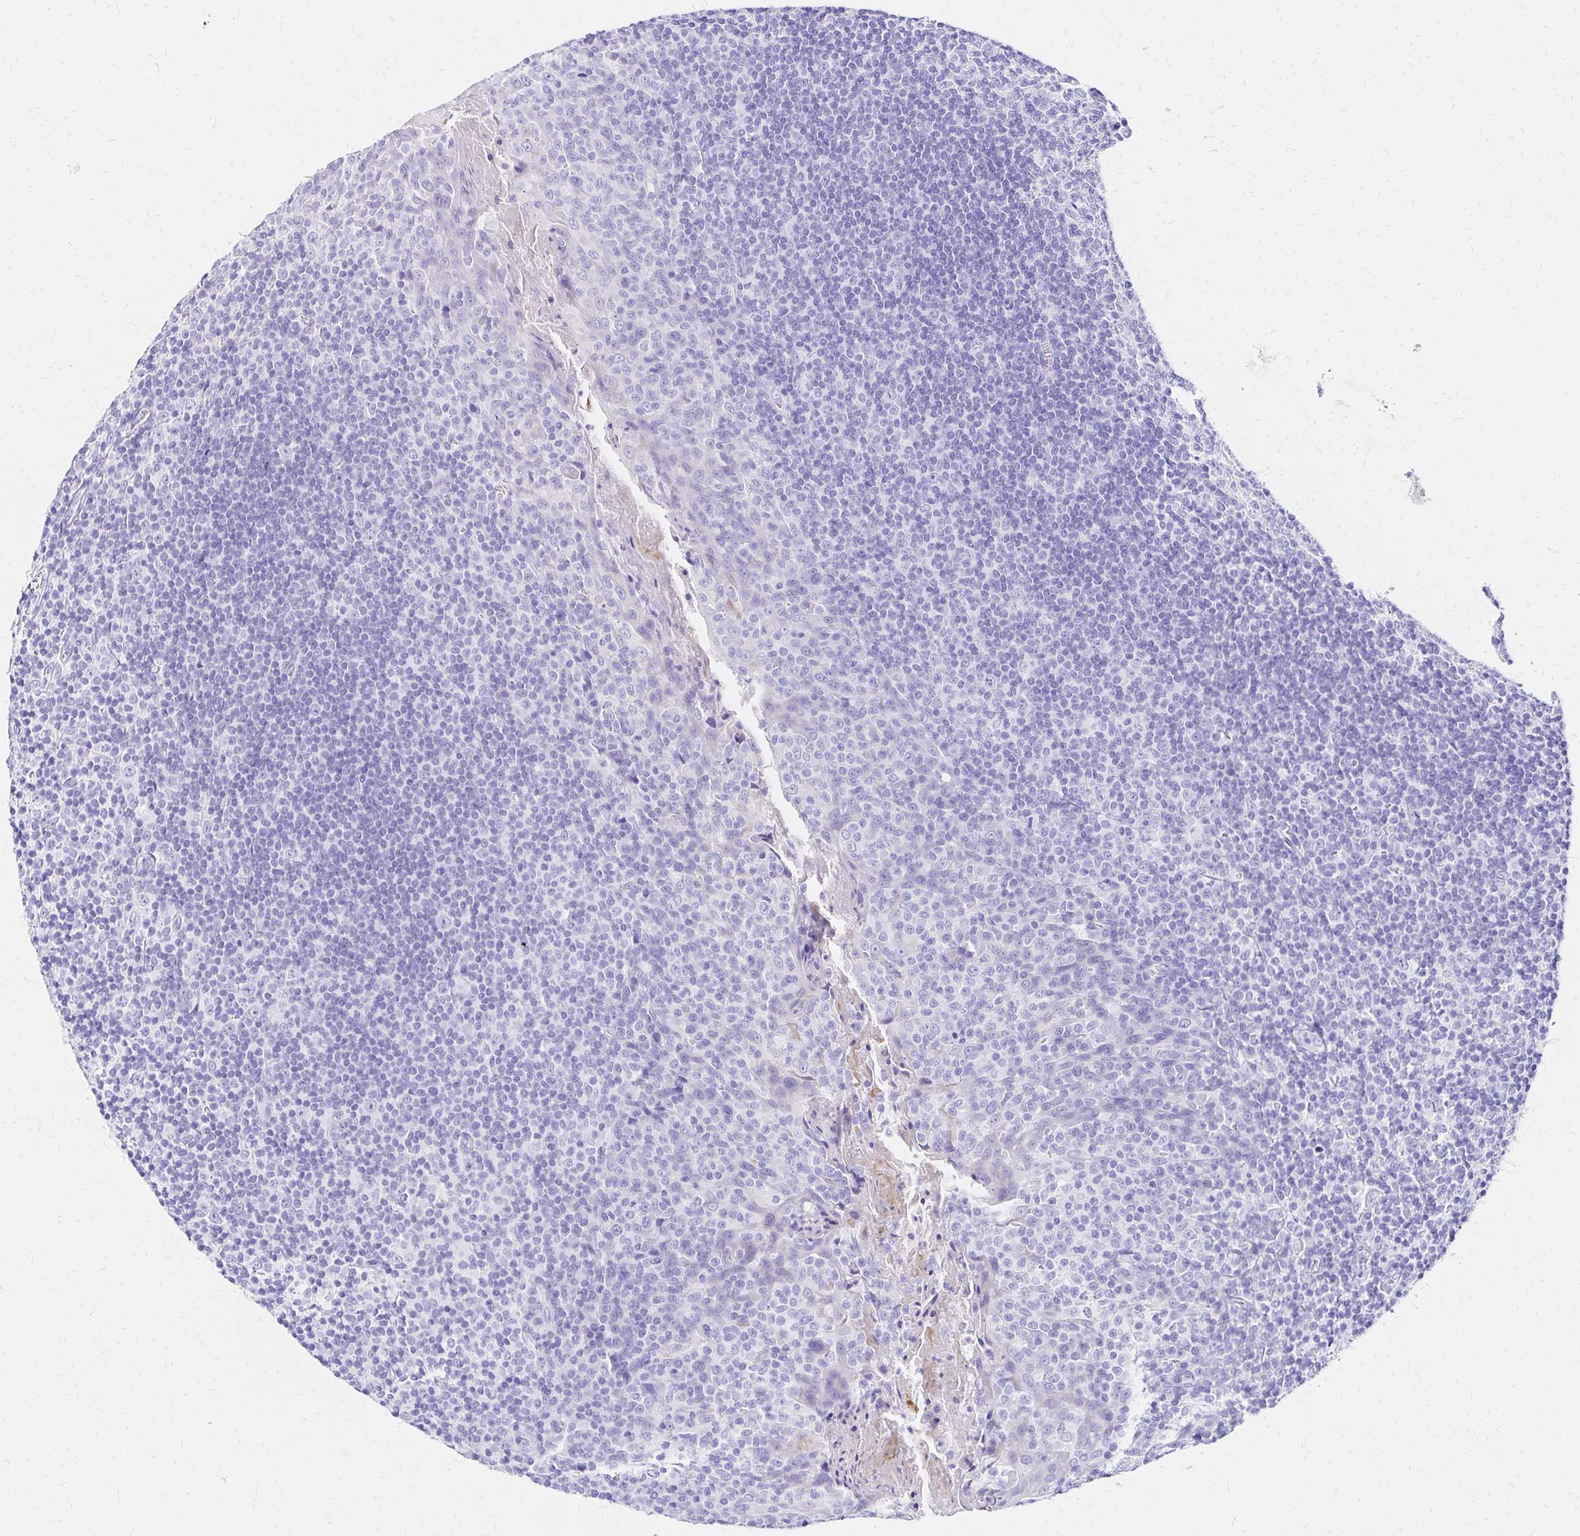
{"staining": {"intensity": "negative", "quantity": "none", "location": "none"}, "tissue": "tonsil", "cell_type": "Germinal center cells", "image_type": "normal", "snomed": [{"axis": "morphology", "description": "Normal tissue, NOS"}, {"axis": "topography", "description": "Tonsil"}], "caption": "Immunohistochemistry photomicrograph of unremarkable human tonsil stained for a protein (brown), which reveals no positivity in germinal center cells.", "gene": "S100G", "patient": {"sex": "male", "age": 27}}